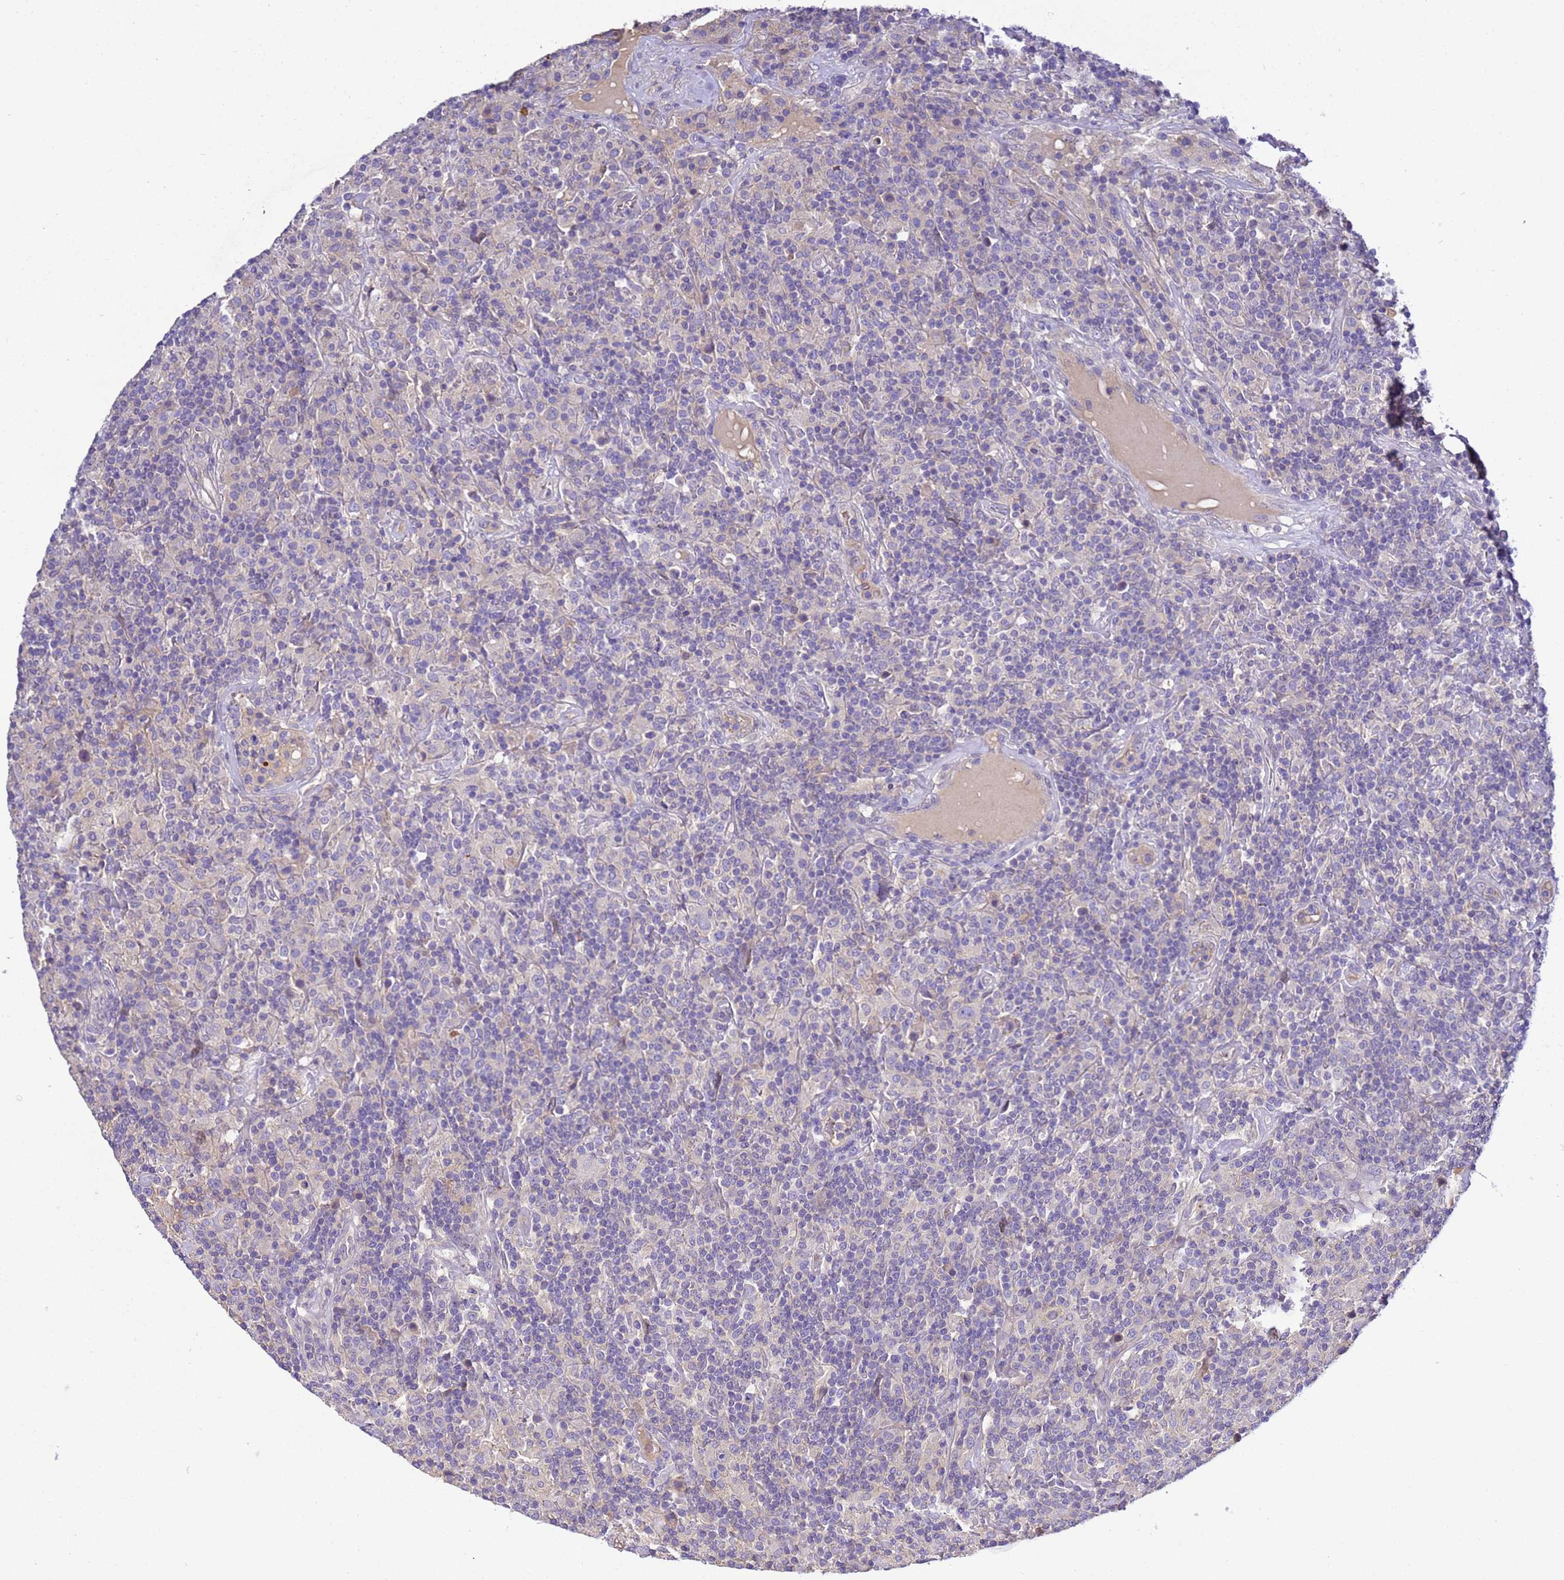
{"staining": {"intensity": "negative", "quantity": "none", "location": "none"}, "tissue": "lymphoma", "cell_type": "Tumor cells", "image_type": "cancer", "snomed": [{"axis": "morphology", "description": "Hodgkin's disease, NOS"}, {"axis": "topography", "description": "Lymph node"}], "caption": "DAB immunohistochemical staining of Hodgkin's disease displays no significant staining in tumor cells.", "gene": "TBCD", "patient": {"sex": "male", "age": 70}}